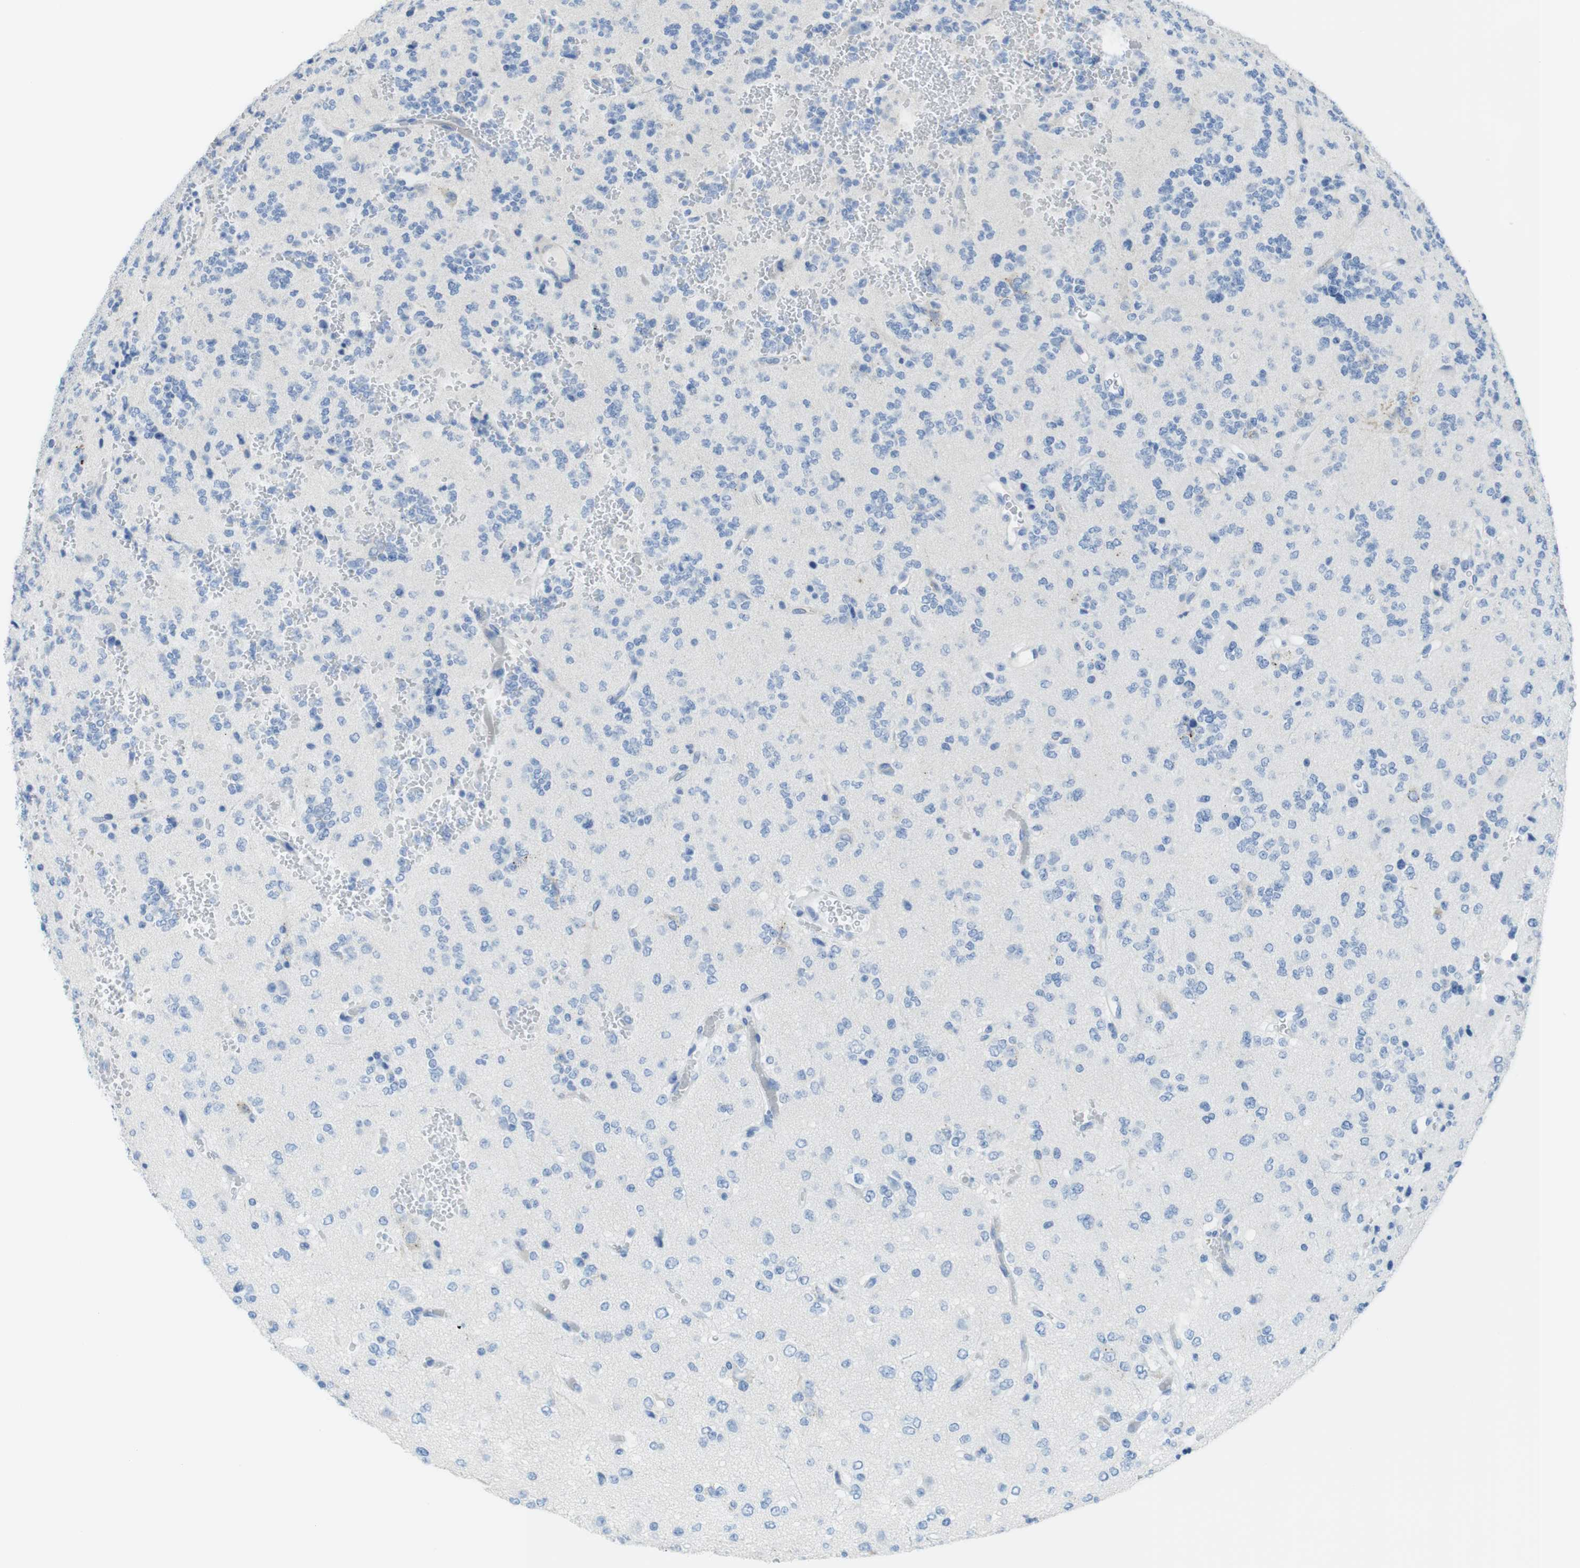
{"staining": {"intensity": "negative", "quantity": "none", "location": "none"}, "tissue": "glioma", "cell_type": "Tumor cells", "image_type": "cancer", "snomed": [{"axis": "morphology", "description": "Glioma, malignant, Low grade"}, {"axis": "topography", "description": "Brain"}], "caption": "Photomicrograph shows no significant protein positivity in tumor cells of malignant glioma (low-grade).", "gene": "ASIC5", "patient": {"sex": "male", "age": 38}}